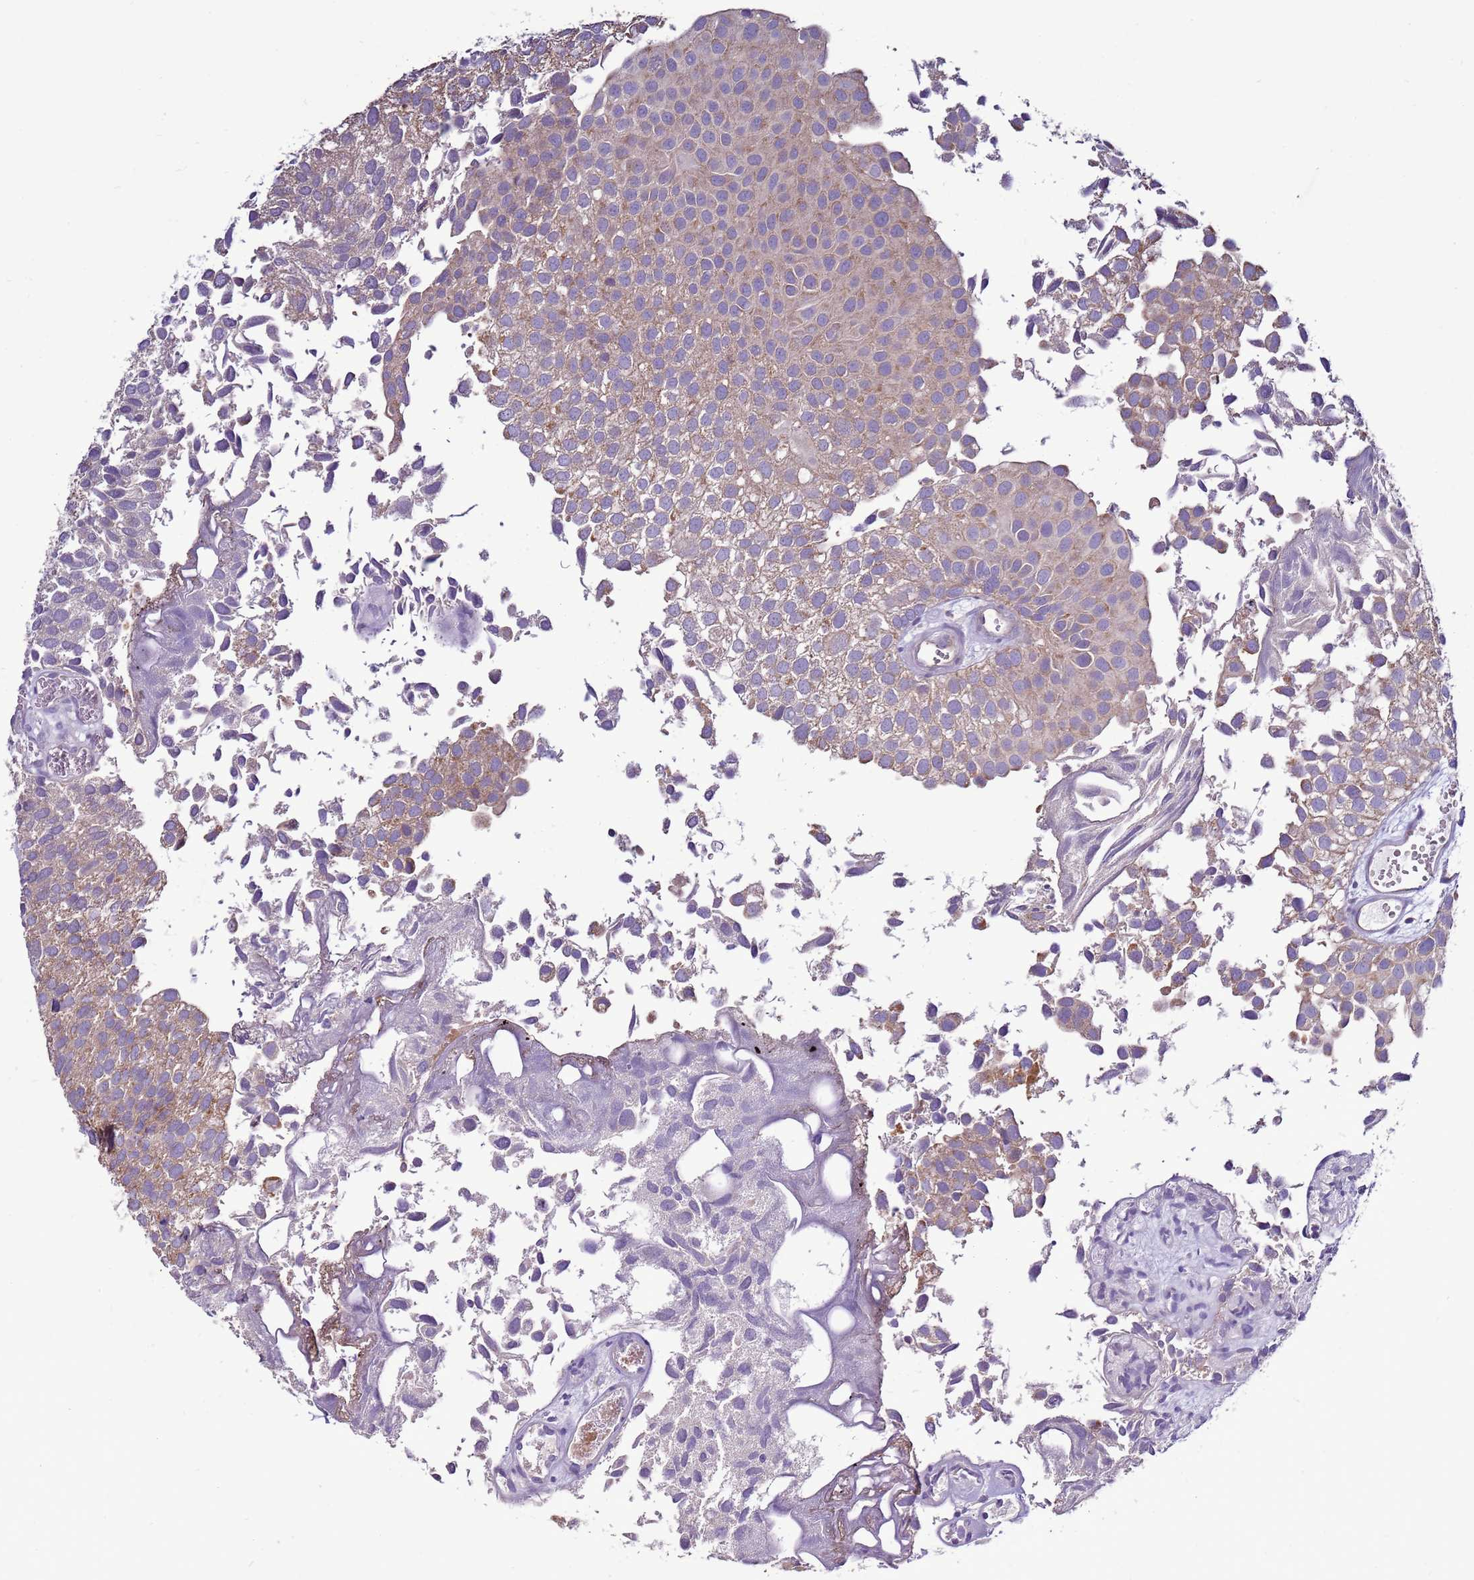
{"staining": {"intensity": "weak", "quantity": ">75%", "location": "cytoplasmic/membranous"}, "tissue": "urothelial cancer", "cell_type": "Tumor cells", "image_type": "cancer", "snomed": [{"axis": "morphology", "description": "Urothelial carcinoma, Low grade"}, {"axis": "topography", "description": "Urinary bladder"}], "caption": "DAB (3,3'-diaminobenzidine) immunohistochemical staining of urothelial carcinoma (low-grade) demonstrates weak cytoplasmic/membranous protein positivity in approximately >75% of tumor cells.", "gene": "TRAPPC4", "patient": {"sex": "male", "age": 88}}